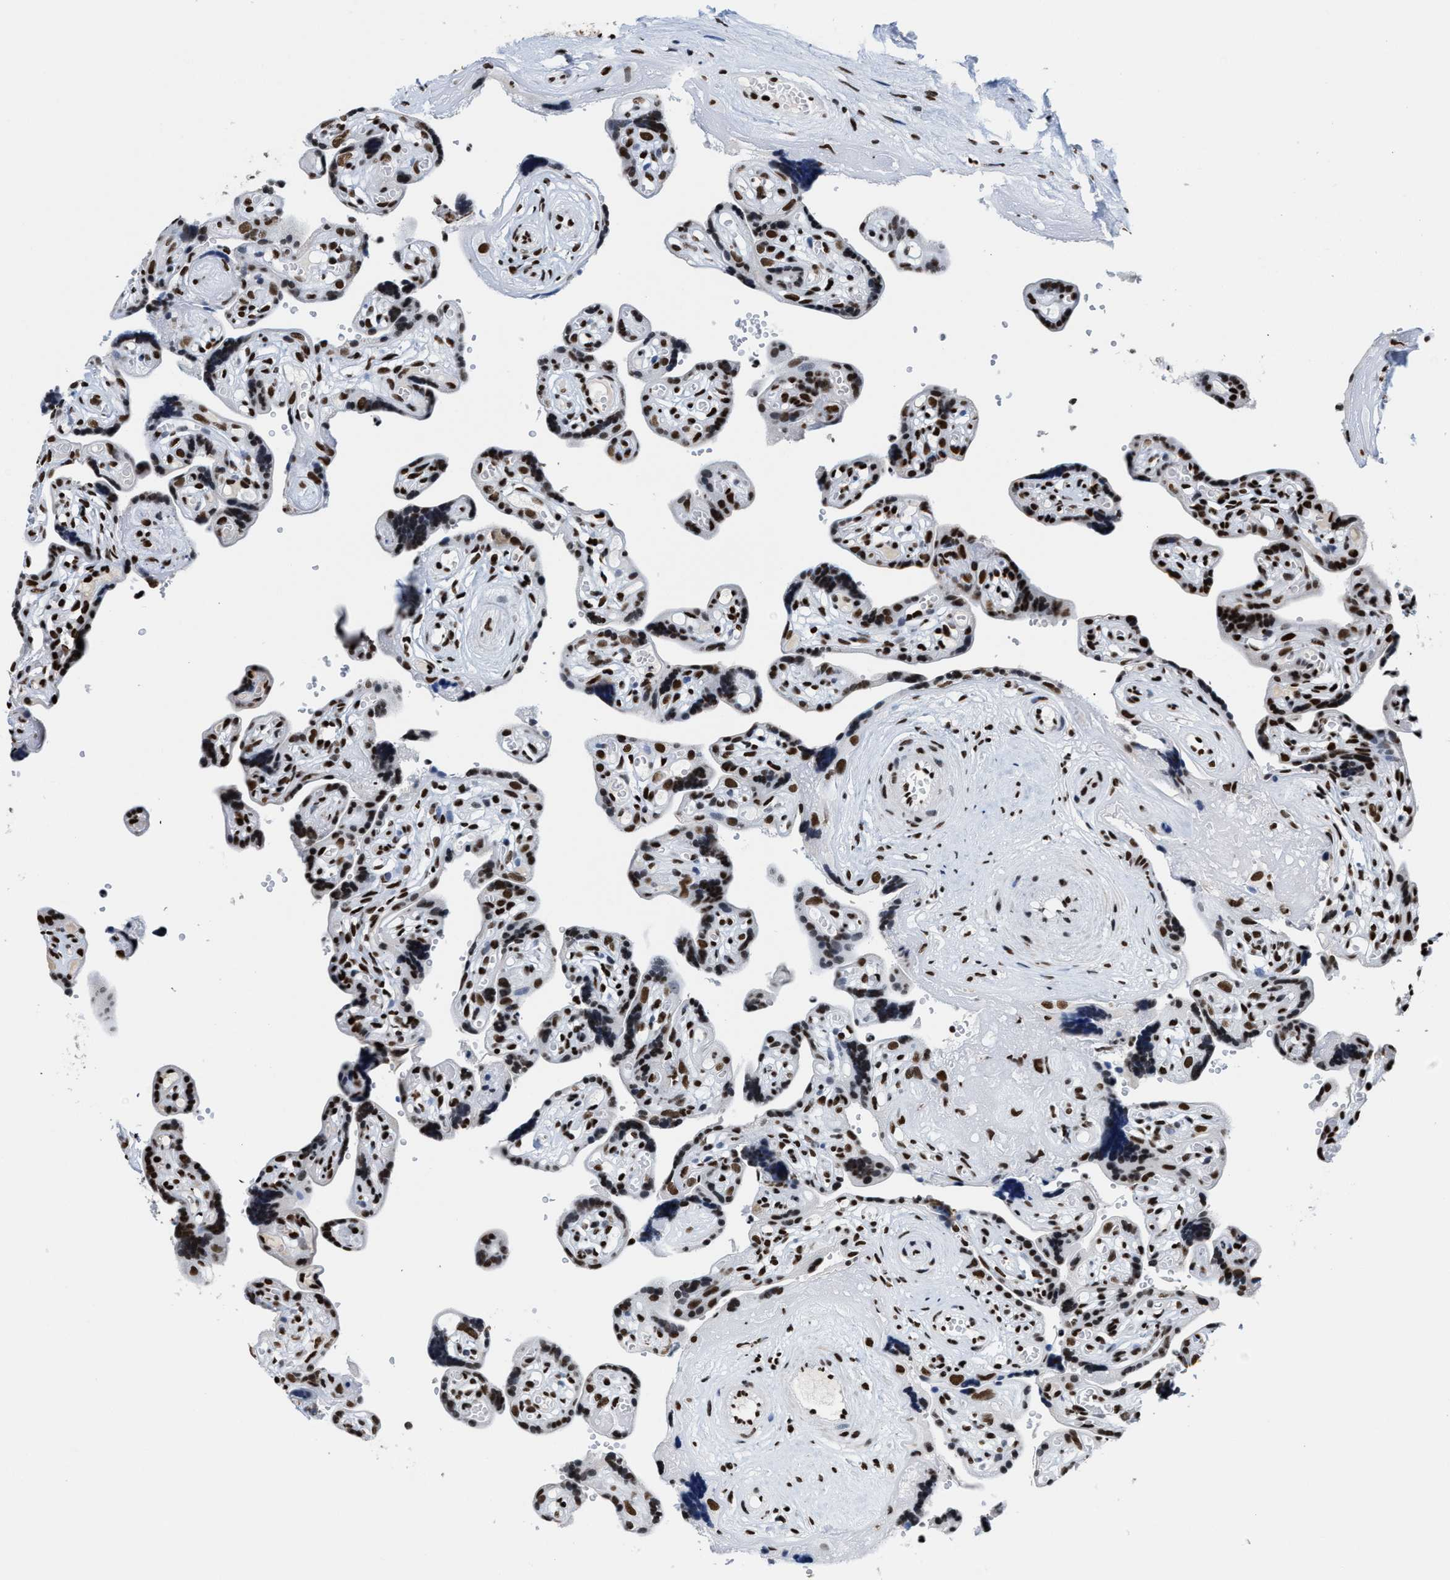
{"staining": {"intensity": "strong", "quantity": ">75%", "location": "nuclear"}, "tissue": "placenta", "cell_type": "Decidual cells", "image_type": "normal", "snomed": [{"axis": "morphology", "description": "Normal tissue, NOS"}, {"axis": "topography", "description": "Placenta"}], "caption": "DAB immunohistochemical staining of normal placenta shows strong nuclear protein positivity in about >75% of decidual cells.", "gene": "SMARCC2", "patient": {"sex": "female", "age": 30}}